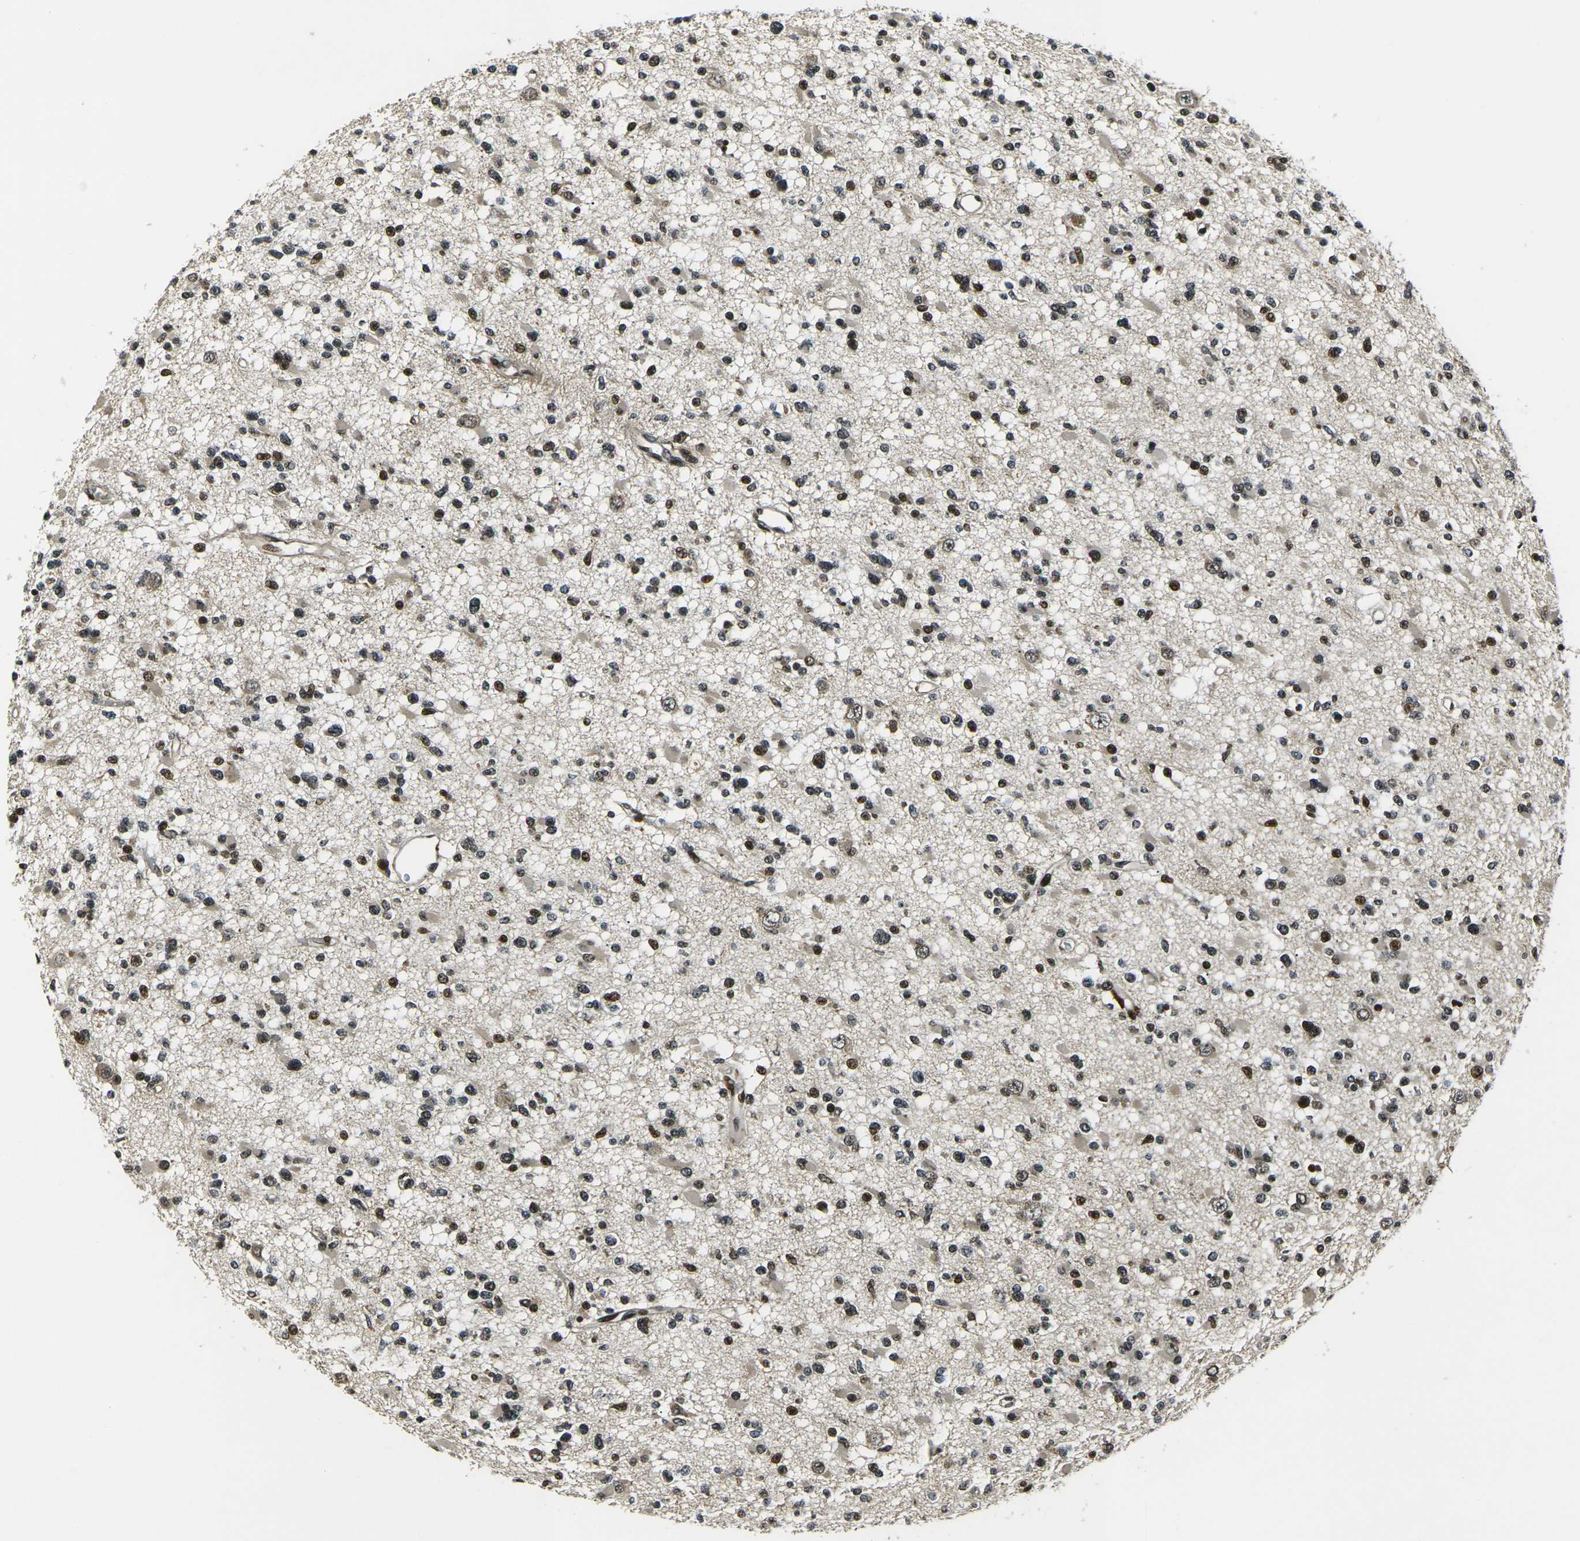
{"staining": {"intensity": "moderate", "quantity": ">75%", "location": "nuclear"}, "tissue": "glioma", "cell_type": "Tumor cells", "image_type": "cancer", "snomed": [{"axis": "morphology", "description": "Glioma, malignant, Low grade"}, {"axis": "topography", "description": "Brain"}], "caption": "A high-resolution photomicrograph shows IHC staining of malignant glioma (low-grade), which reveals moderate nuclear staining in about >75% of tumor cells. The protein of interest is stained brown, and the nuclei are stained in blue (DAB (3,3'-diaminobenzidine) IHC with brightfield microscopy, high magnification).", "gene": "ACTL6A", "patient": {"sex": "female", "age": 22}}